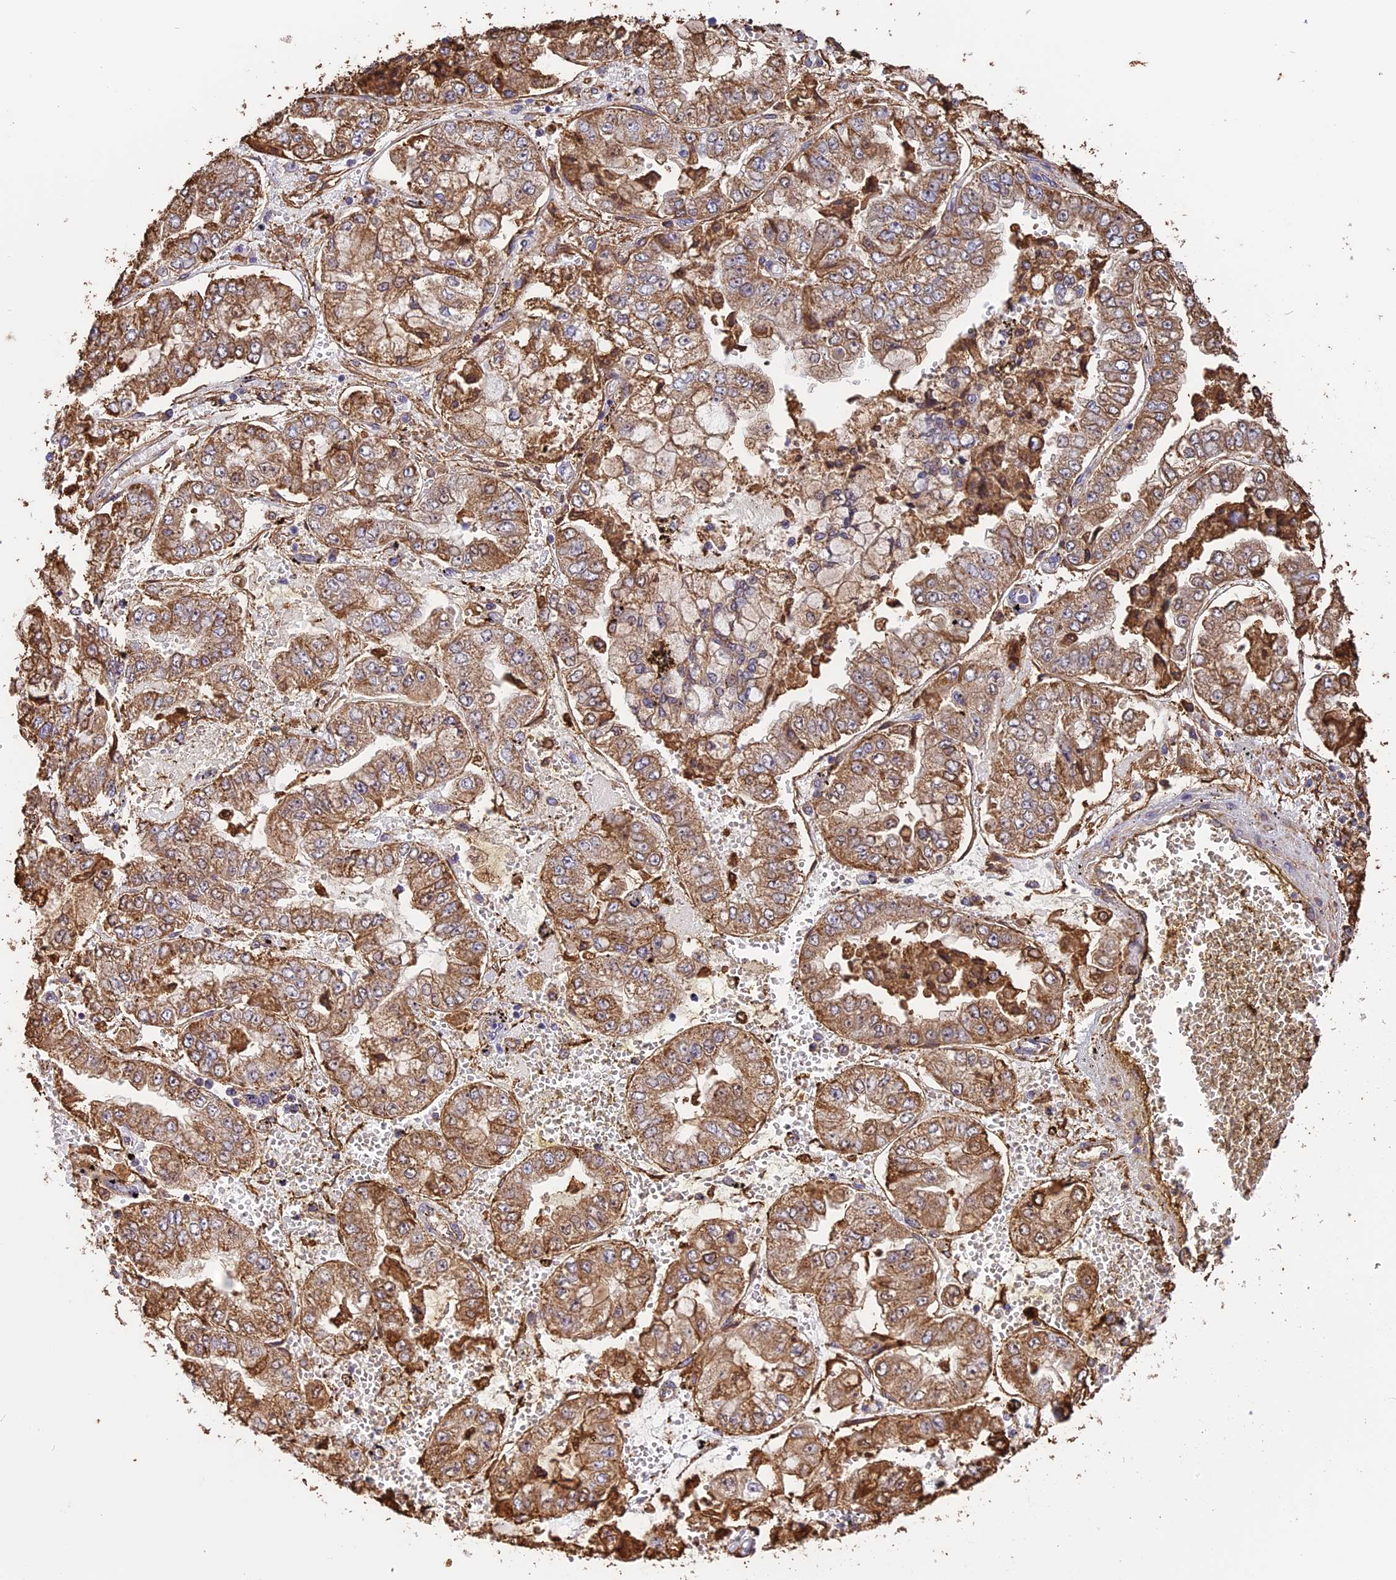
{"staining": {"intensity": "moderate", "quantity": "25%-75%", "location": "cytoplasmic/membranous"}, "tissue": "stomach cancer", "cell_type": "Tumor cells", "image_type": "cancer", "snomed": [{"axis": "morphology", "description": "Adenocarcinoma, NOS"}, {"axis": "topography", "description": "Stomach"}], "caption": "Stomach adenocarcinoma was stained to show a protein in brown. There is medium levels of moderate cytoplasmic/membranous expression in about 25%-75% of tumor cells.", "gene": "TMEM255B", "patient": {"sex": "male", "age": 76}}